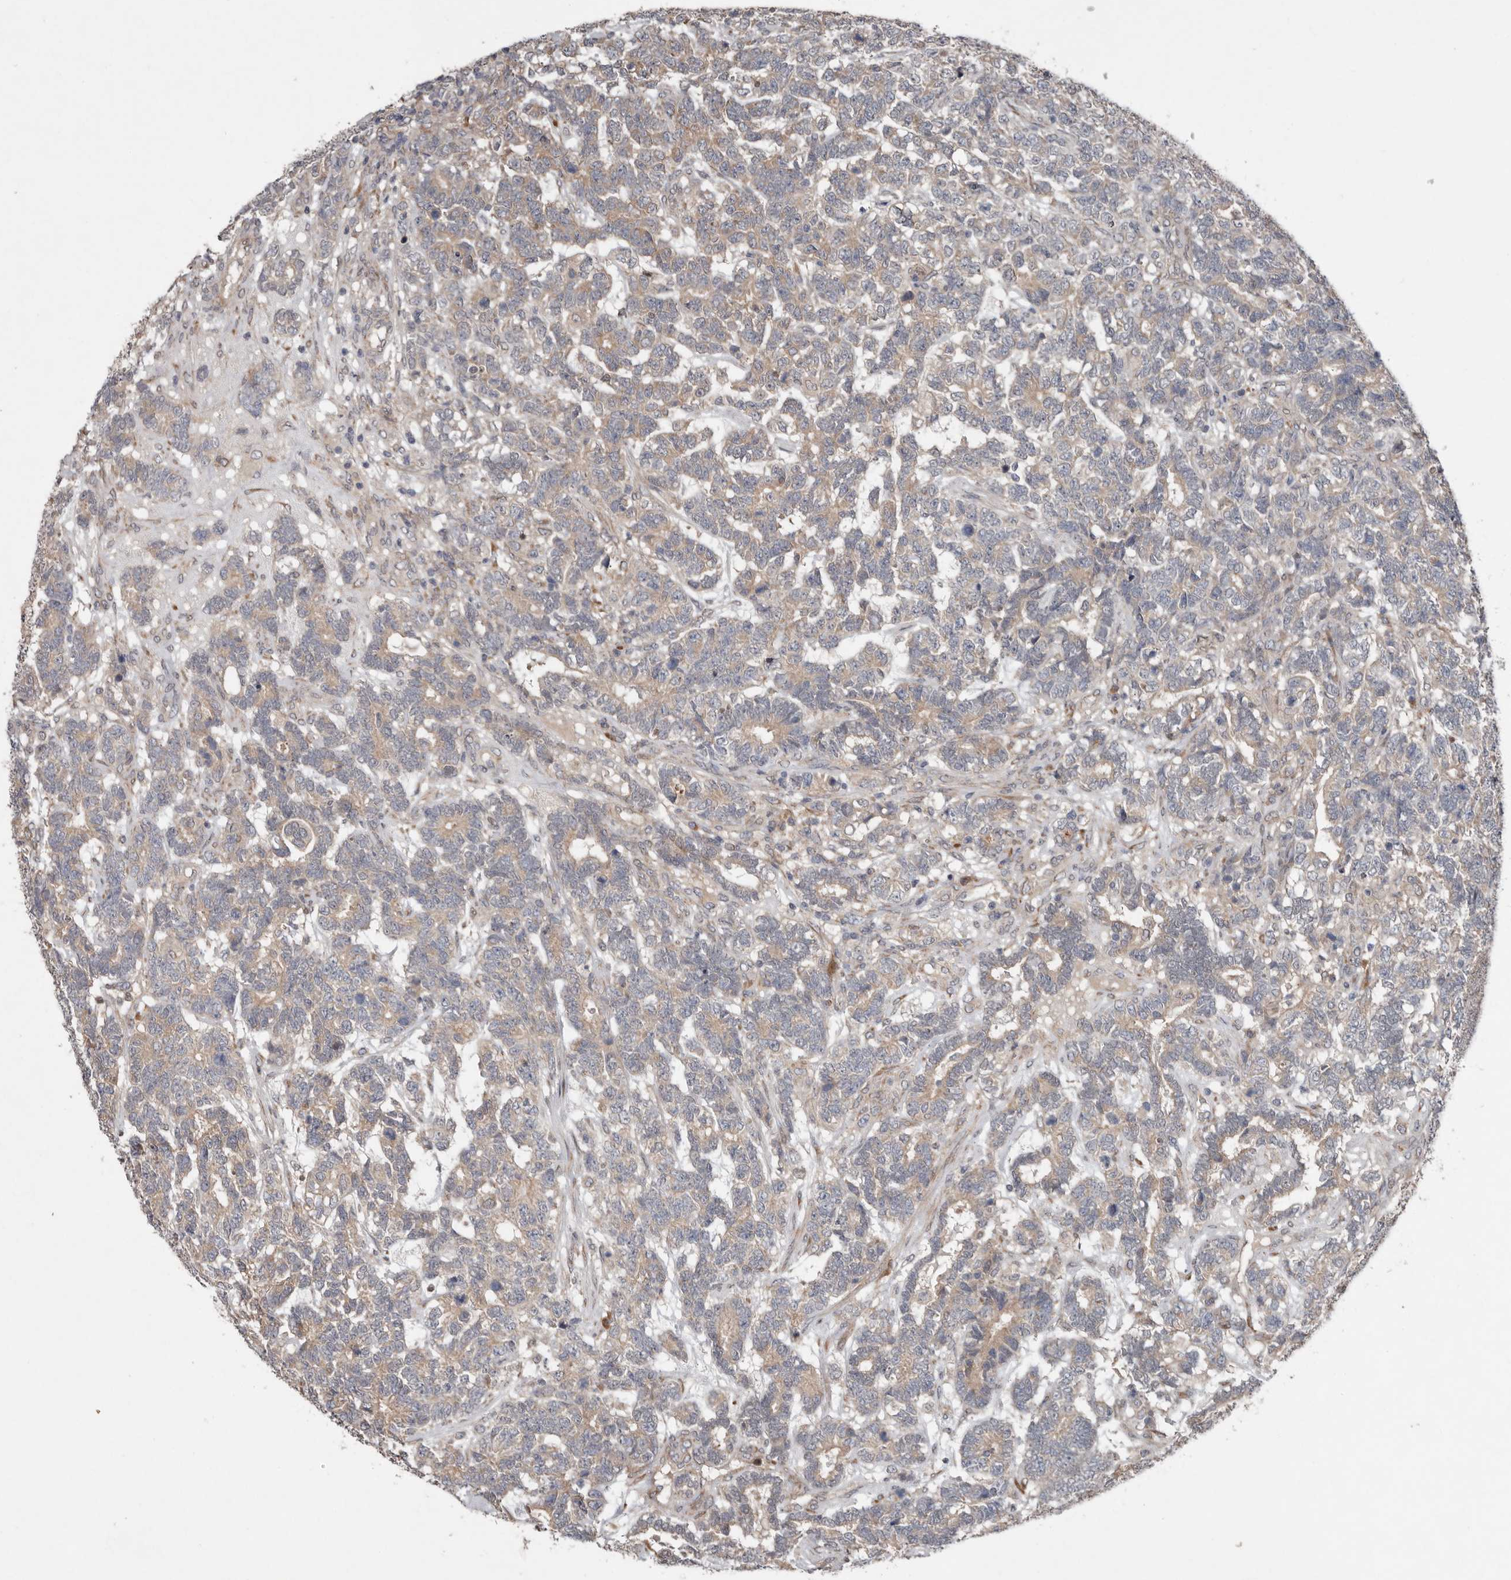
{"staining": {"intensity": "weak", "quantity": "25%-75%", "location": "cytoplasmic/membranous"}, "tissue": "testis cancer", "cell_type": "Tumor cells", "image_type": "cancer", "snomed": [{"axis": "morphology", "description": "Carcinoma, Embryonal, NOS"}, {"axis": "topography", "description": "Testis"}], "caption": "Protein analysis of testis cancer (embryonal carcinoma) tissue exhibits weak cytoplasmic/membranous positivity in approximately 25%-75% of tumor cells.", "gene": "CHML", "patient": {"sex": "male", "age": 26}}